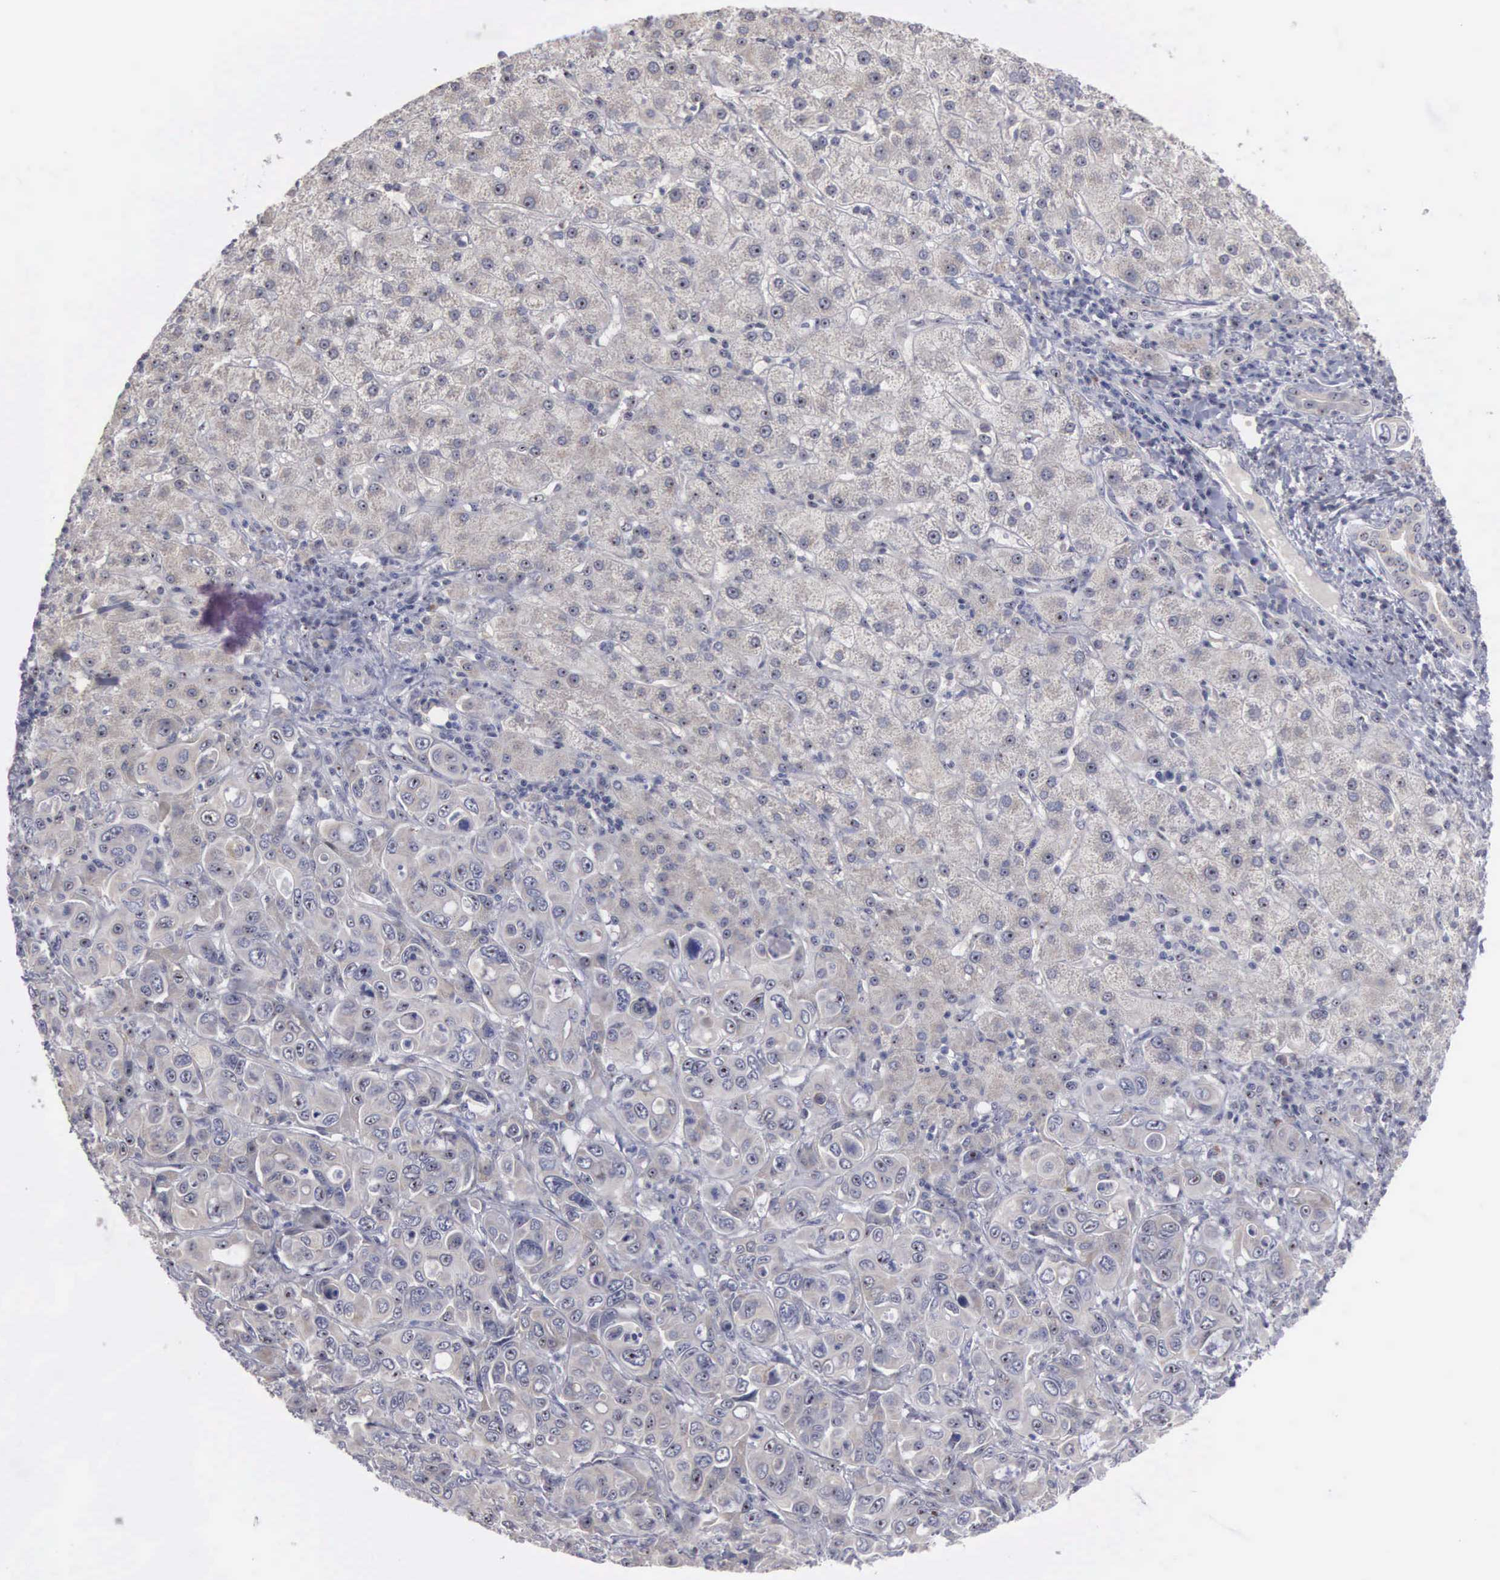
{"staining": {"intensity": "weak", "quantity": "25%-75%", "location": "cytoplasmic/membranous,nuclear"}, "tissue": "liver cancer", "cell_type": "Tumor cells", "image_type": "cancer", "snomed": [{"axis": "morphology", "description": "Cholangiocarcinoma"}, {"axis": "topography", "description": "Liver"}], "caption": "Human liver cancer (cholangiocarcinoma) stained with a brown dye exhibits weak cytoplasmic/membranous and nuclear positive positivity in approximately 25%-75% of tumor cells.", "gene": "AMN", "patient": {"sex": "female", "age": 79}}